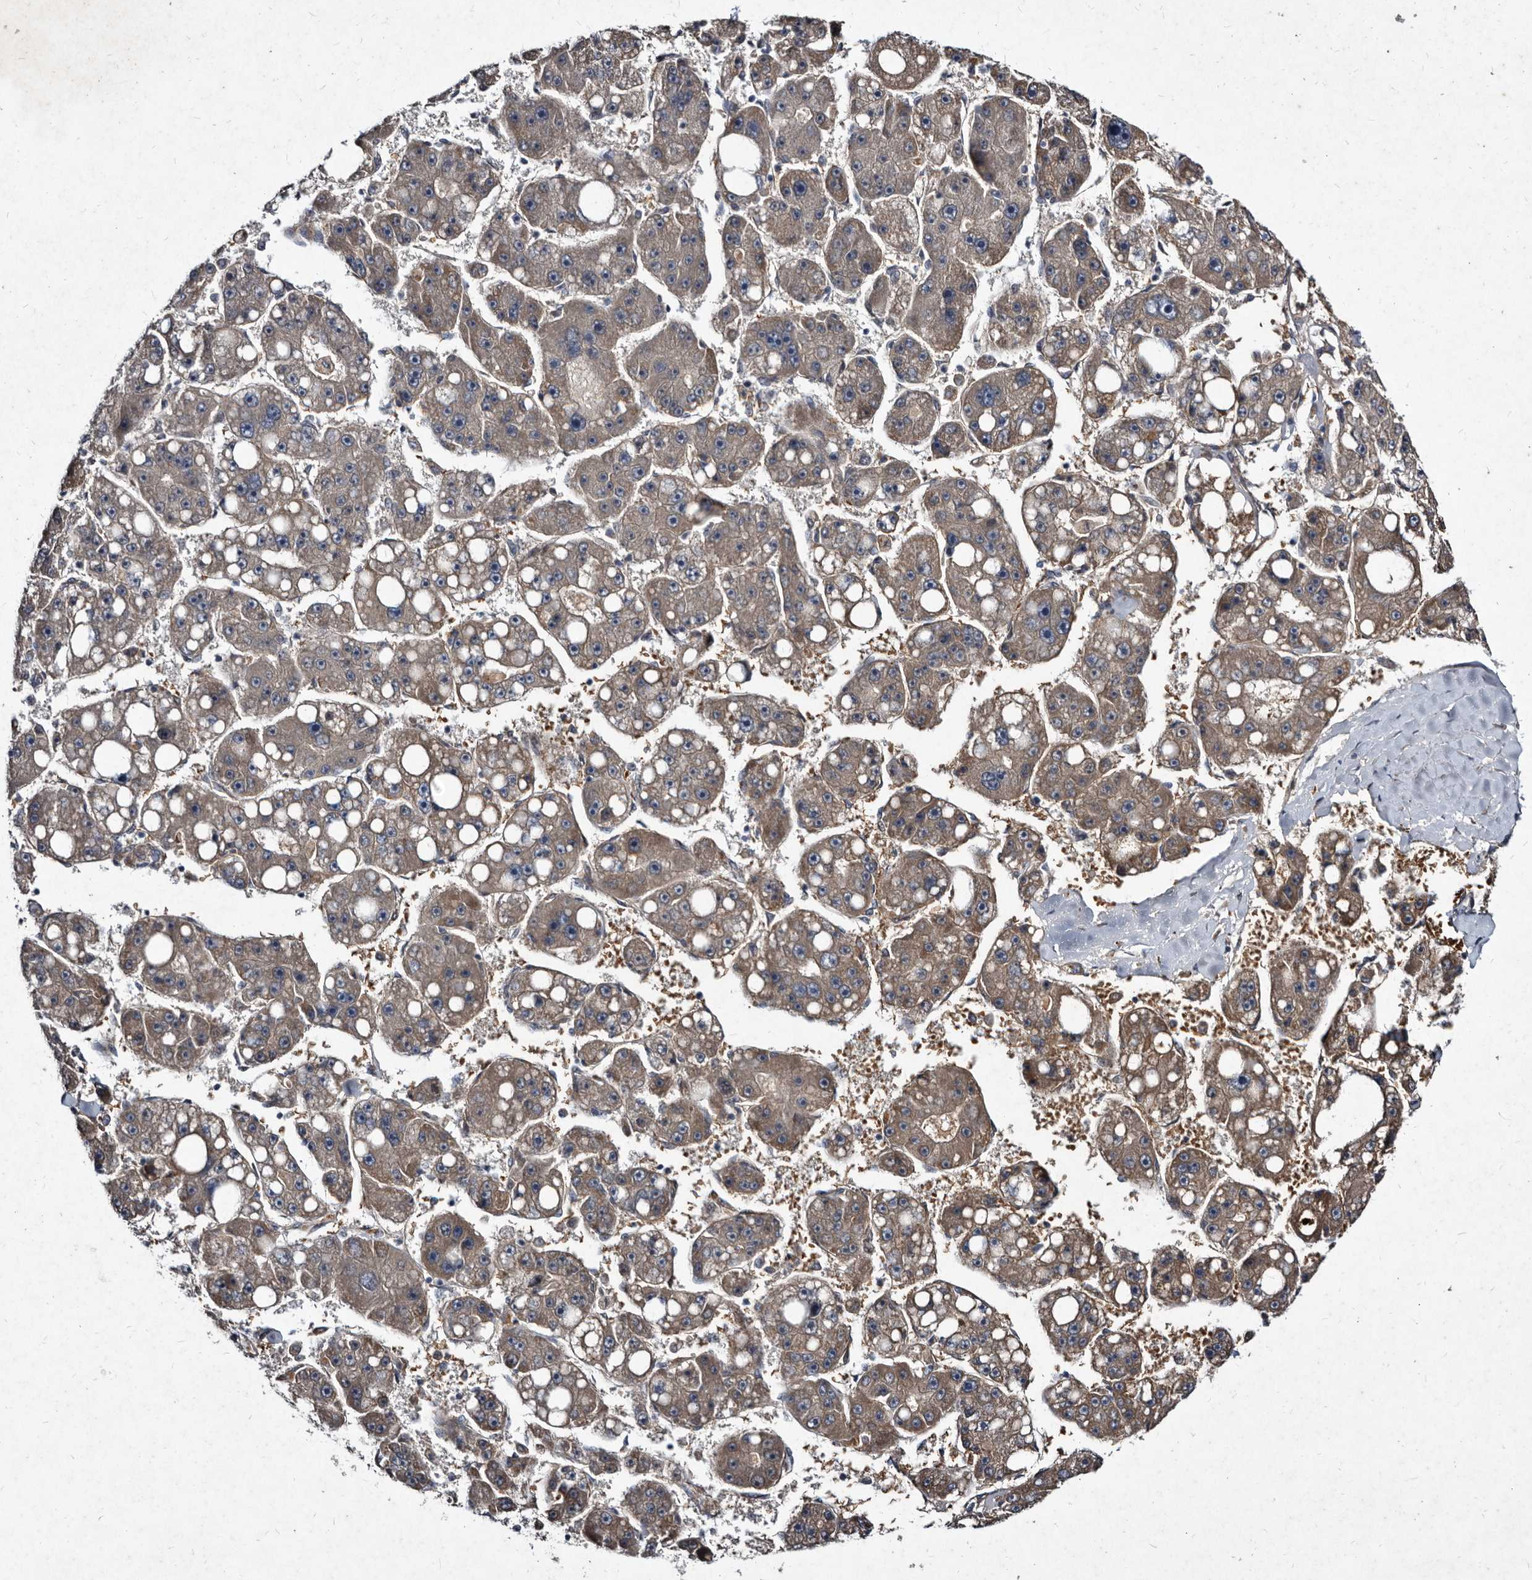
{"staining": {"intensity": "weak", "quantity": "25%-75%", "location": "cytoplasmic/membranous"}, "tissue": "liver cancer", "cell_type": "Tumor cells", "image_type": "cancer", "snomed": [{"axis": "morphology", "description": "Carcinoma, Hepatocellular, NOS"}, {"axis": "topography", "description": "Liver"}], "caption": "The image exhibits staining of liver cancer, revealing weak cytoplasmic/membranous protein expression (brown color) within tumor cells.", "gene": "YPEL3", "patient": {"sex": "female", "age": 61}}